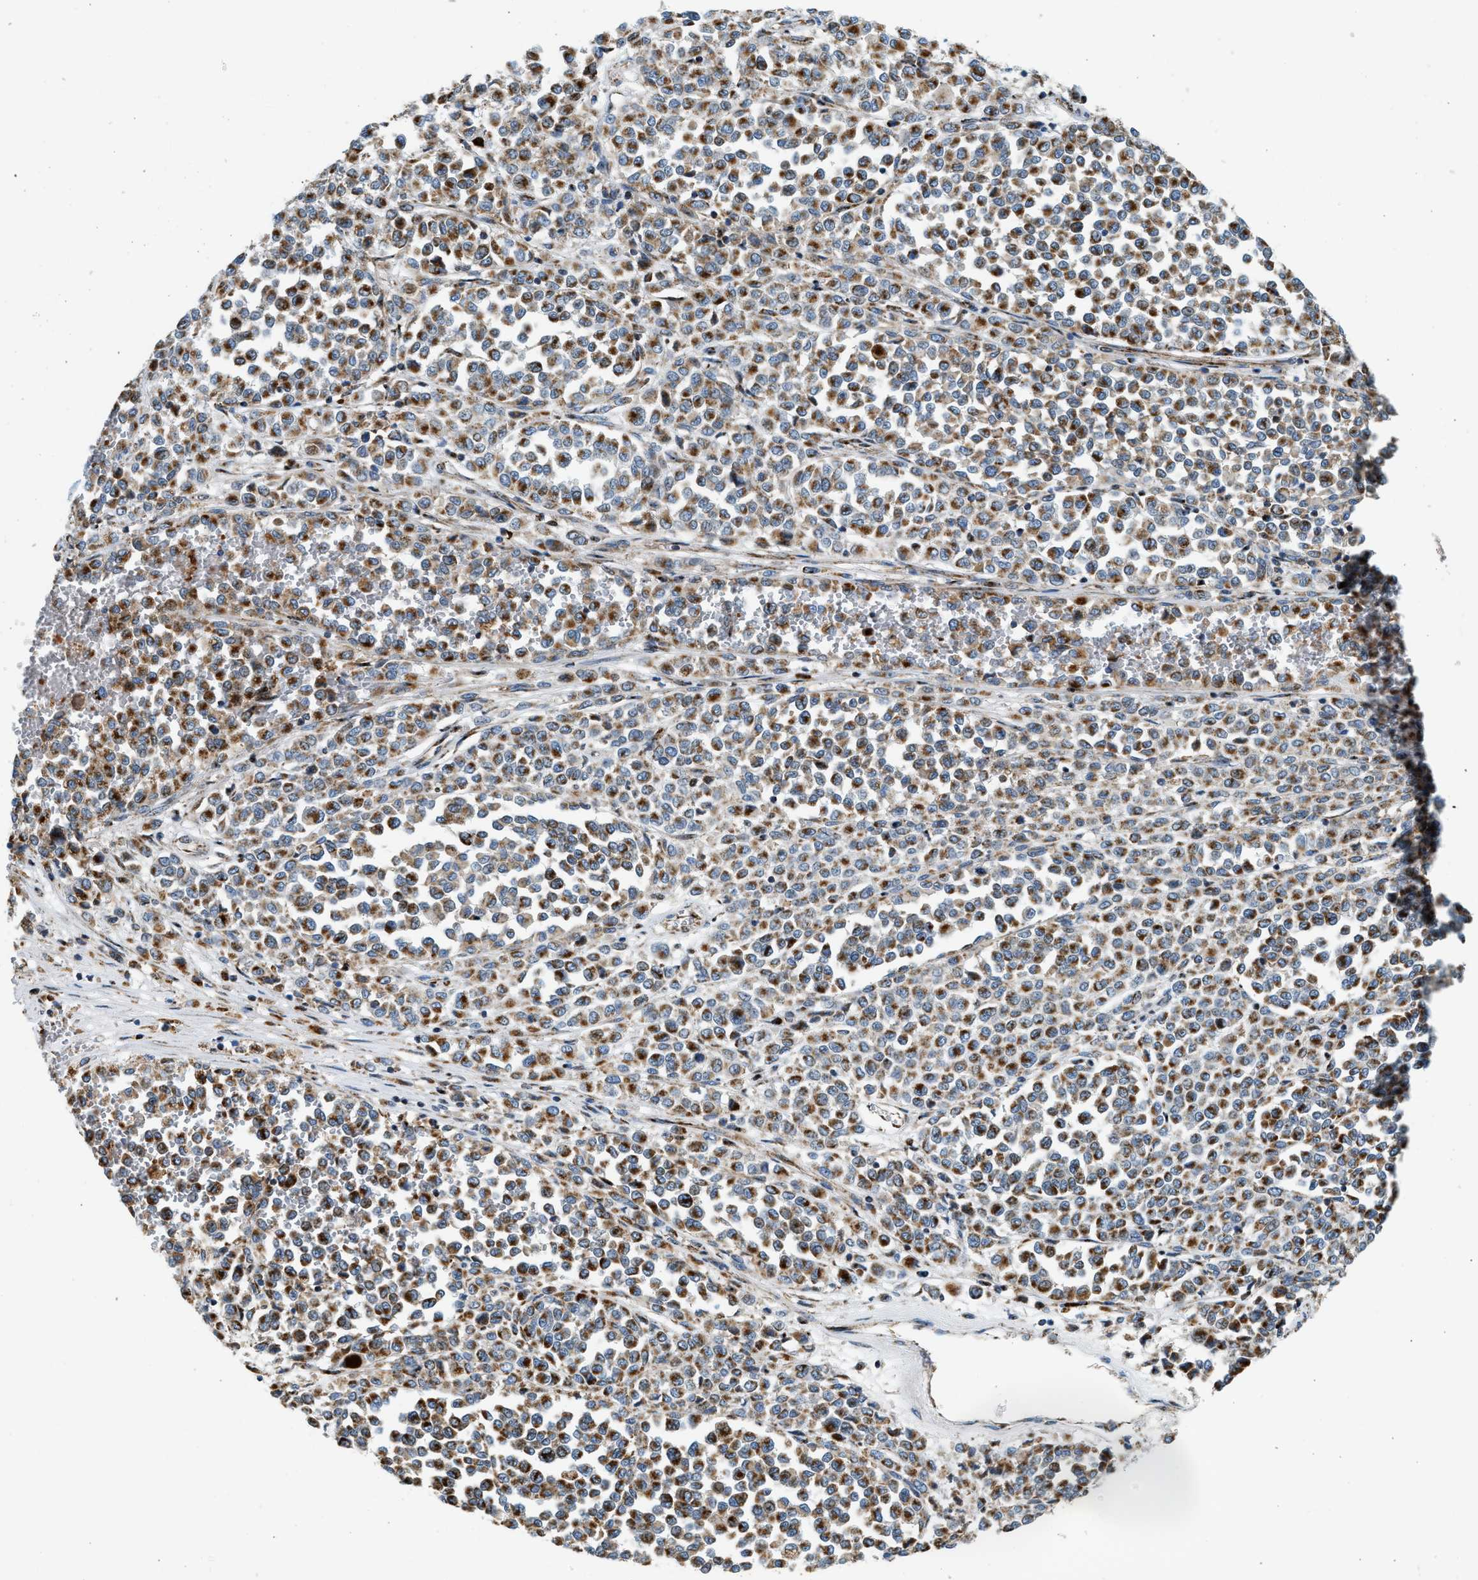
{"staining": {"intensity": "moderate", "quantity": ">75%", "location": "cytoplasmic/membranous"}, "tissue": "melanoma", "cell_type": "Tumor cells", "image_type": "cancer", "snomed": [{"axis": "morphology", "description": "Malignant melanoma, Metastatic site"}, {"axis": "topography", "description": "Pancreas"}], "caption": "Immunohistochemical staining of human melanoma shows moderate cytoplasmic/membranous protein expression in about >75% of tumor cells.", "gene": "KCNMB3", "patient": {"sex": "female", "age": 30}}